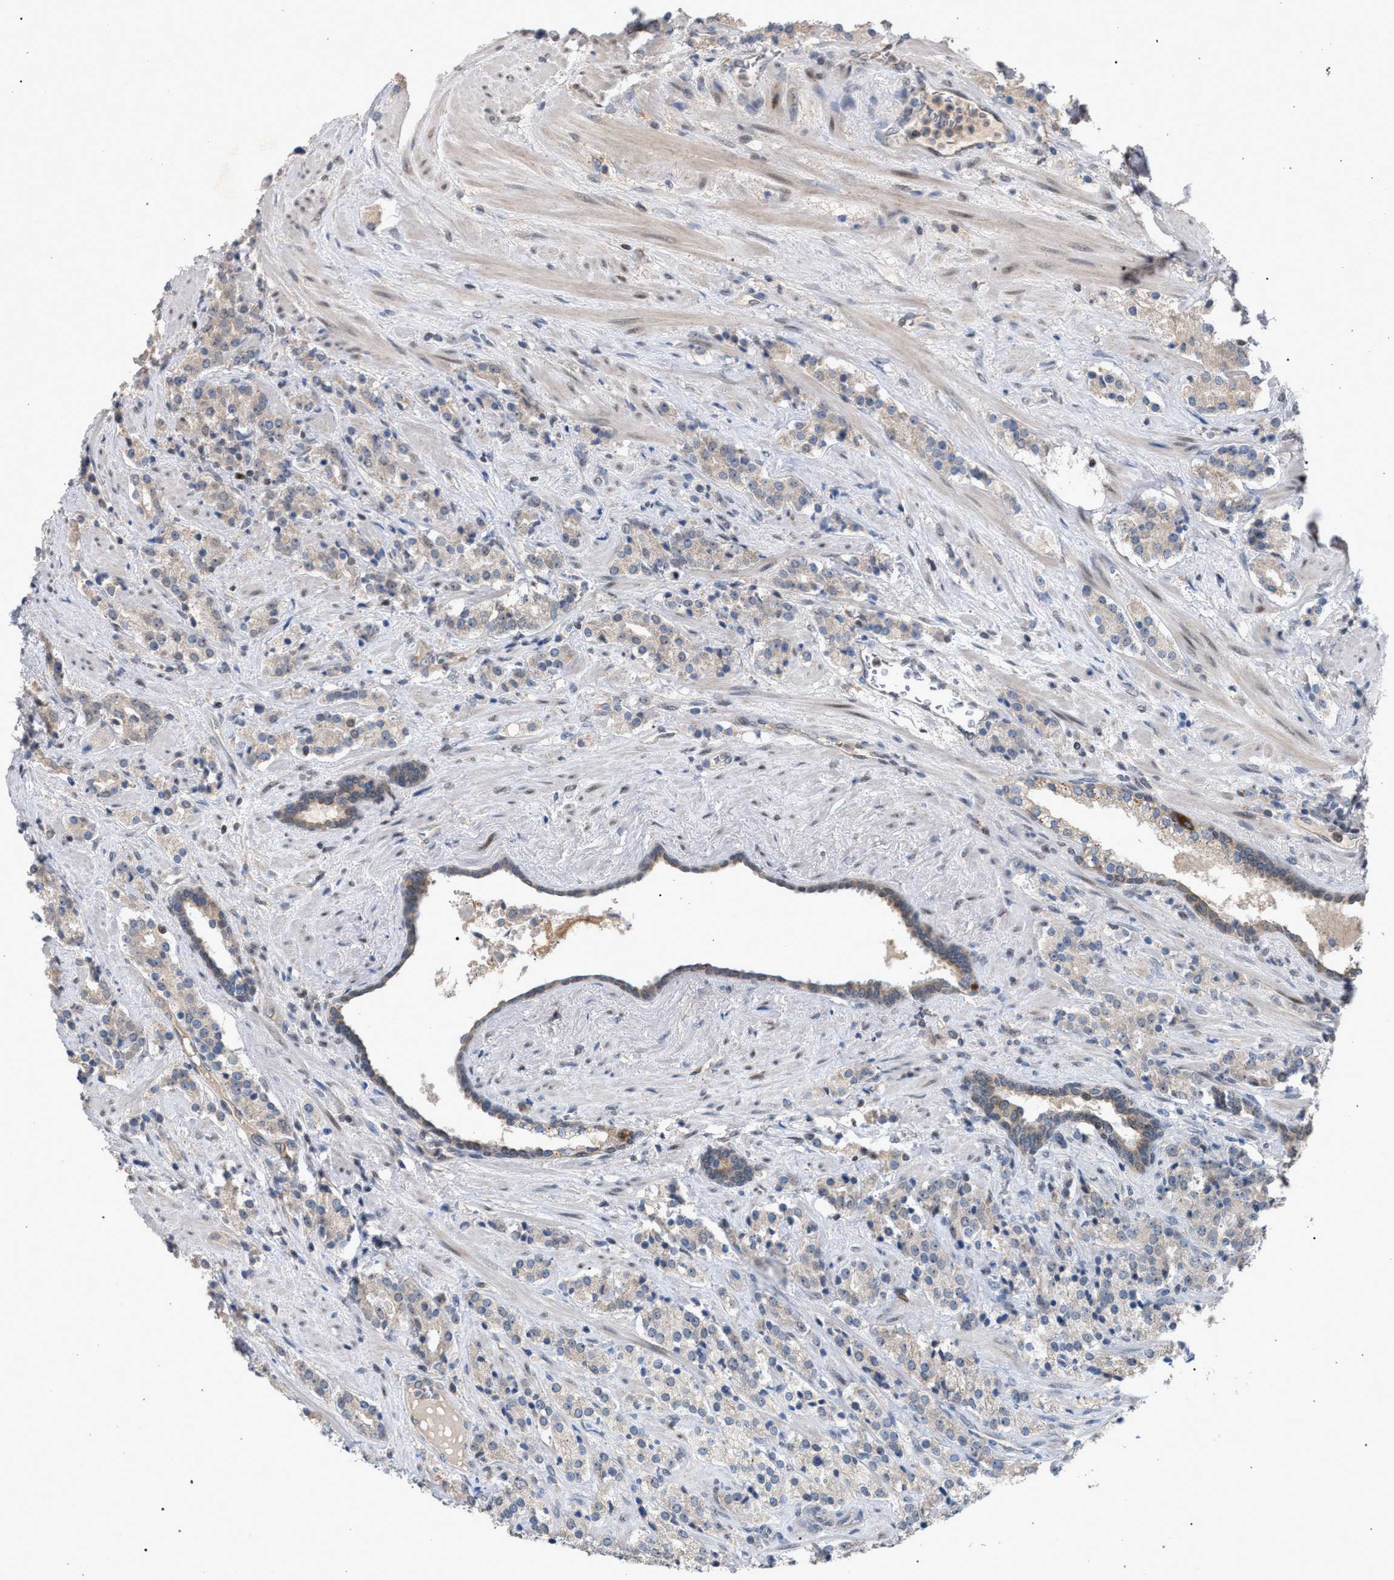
{"staining": {"intensity": "weak", "quantity": "25%-75%", "location": "cytoplasmic/membranous"}, "tissue": "prostate cancer", "cell_type": "Tumor cells", "image_type": "cancer", "snomed": [{"axis": "morphology", "description": "Adenocarcinoma, High grade"}, {"axis": "topography", "description": "Prostate"}], "caption": "Protein expression by immunohistochemistry (IHC) shows weak cytoplasmic/membranous staining in about 25%-75% of tumor cells in prostate cancer (high-grade adenocarcinoma). (DAB IHC with brightfield microscopy, high magnification).", "gene": "TECPR1", "patient": {"sex": "male", "age": 71}}